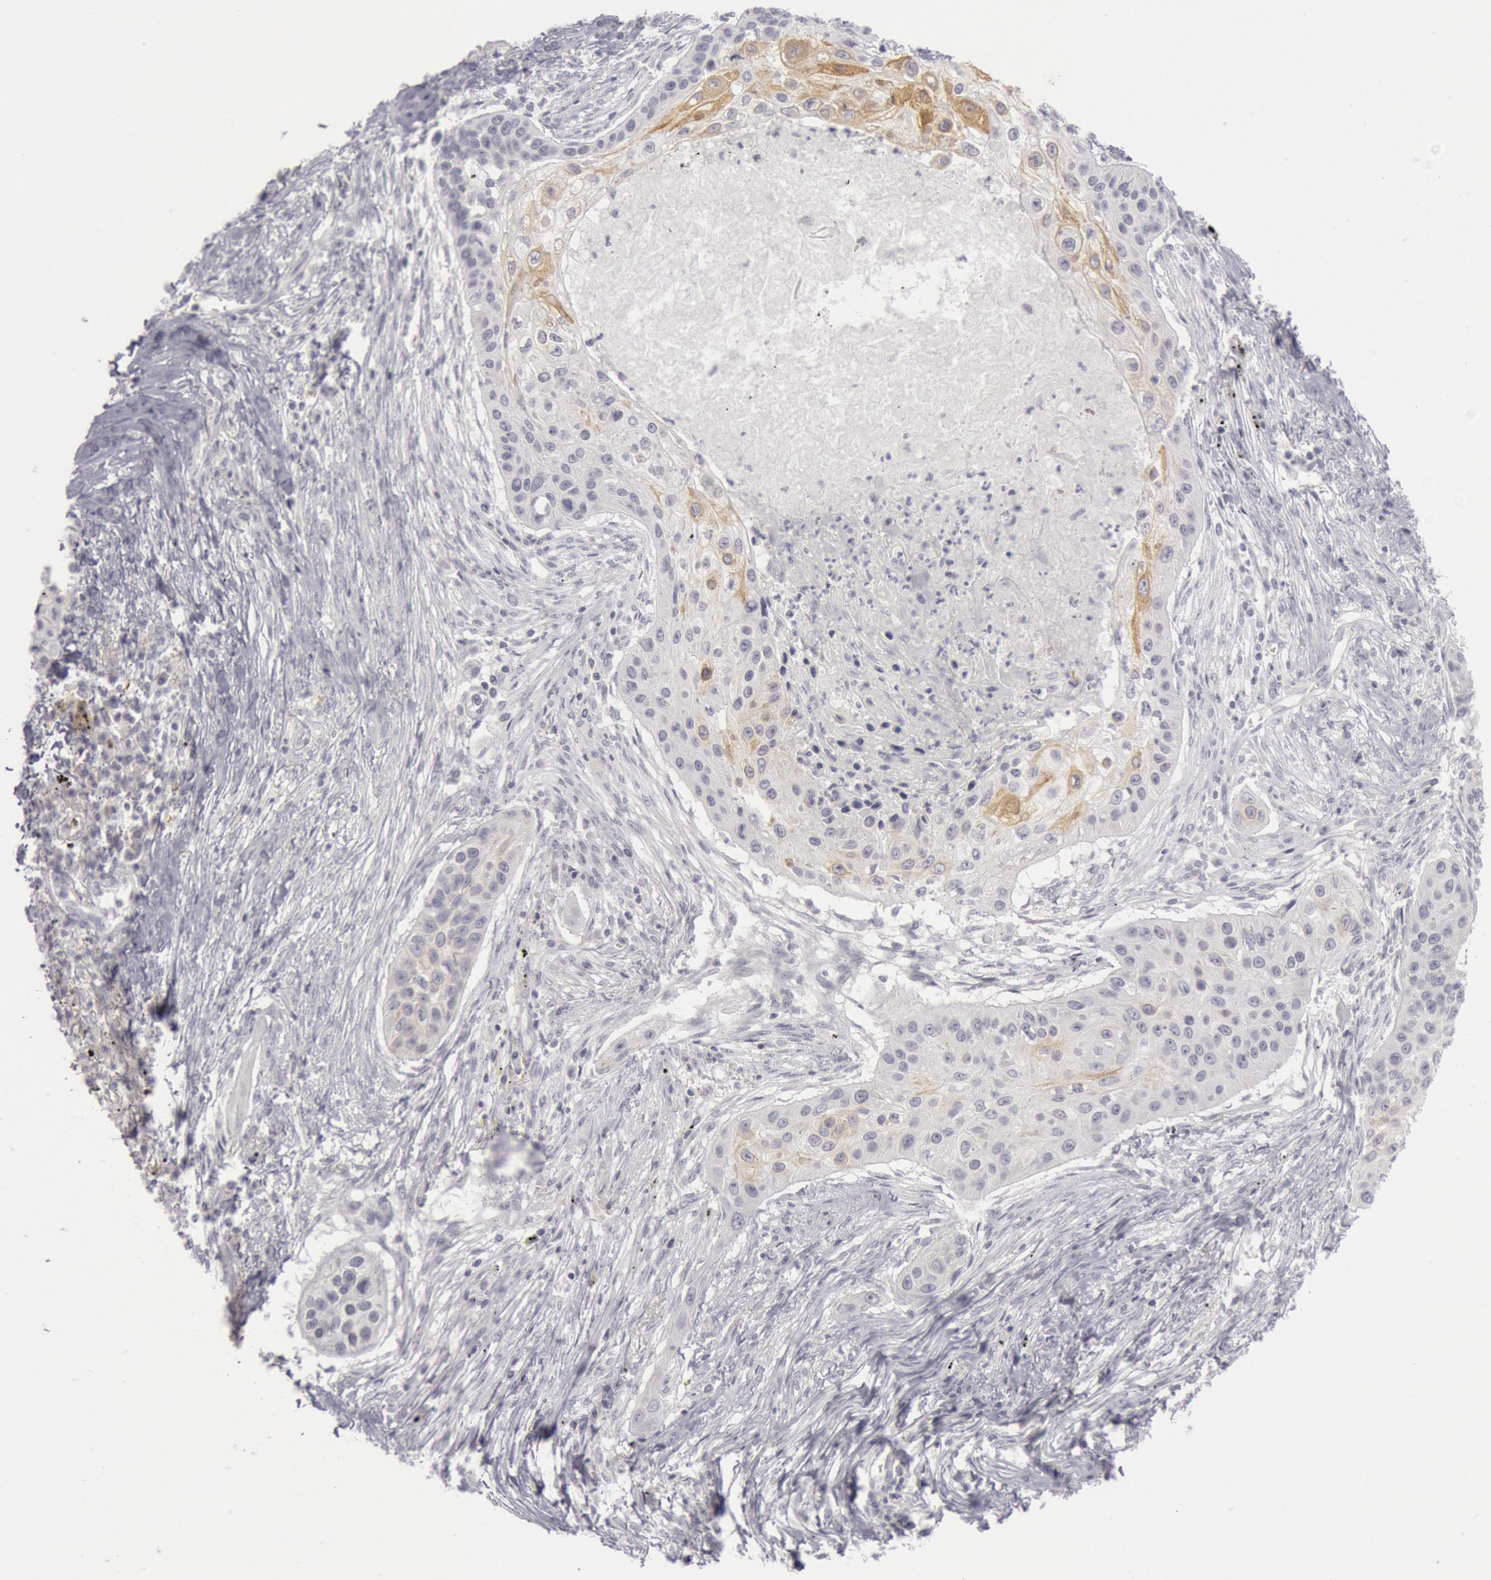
{"staining": {"intensity": "moderate", "quantity": "<25%", "location": "cytoplasmic/membranous"}, "tissue": "lung cancer", "cell_type": "Tumor cells", "image_type": "cancer", "snomed": [{"axis": "morphology", "description": "Squamous cell carcinoma, NOS"}, {"axis": "topography", "description": "Lung"}], "caption": "Moderate cytoplasmic/membranous positivity is identified in approximately <25% of tumor cells in squamous cell carcinoma (lung). The staining was performed using DAB (3,3'-diaminobenzidine) to visualize the protein expression in brown, while the nuclei were stained in blue with hematoxylin (Magnification: 20x).", "gene": "KRT16", "patient": {"sex": "male", "age": 71}}